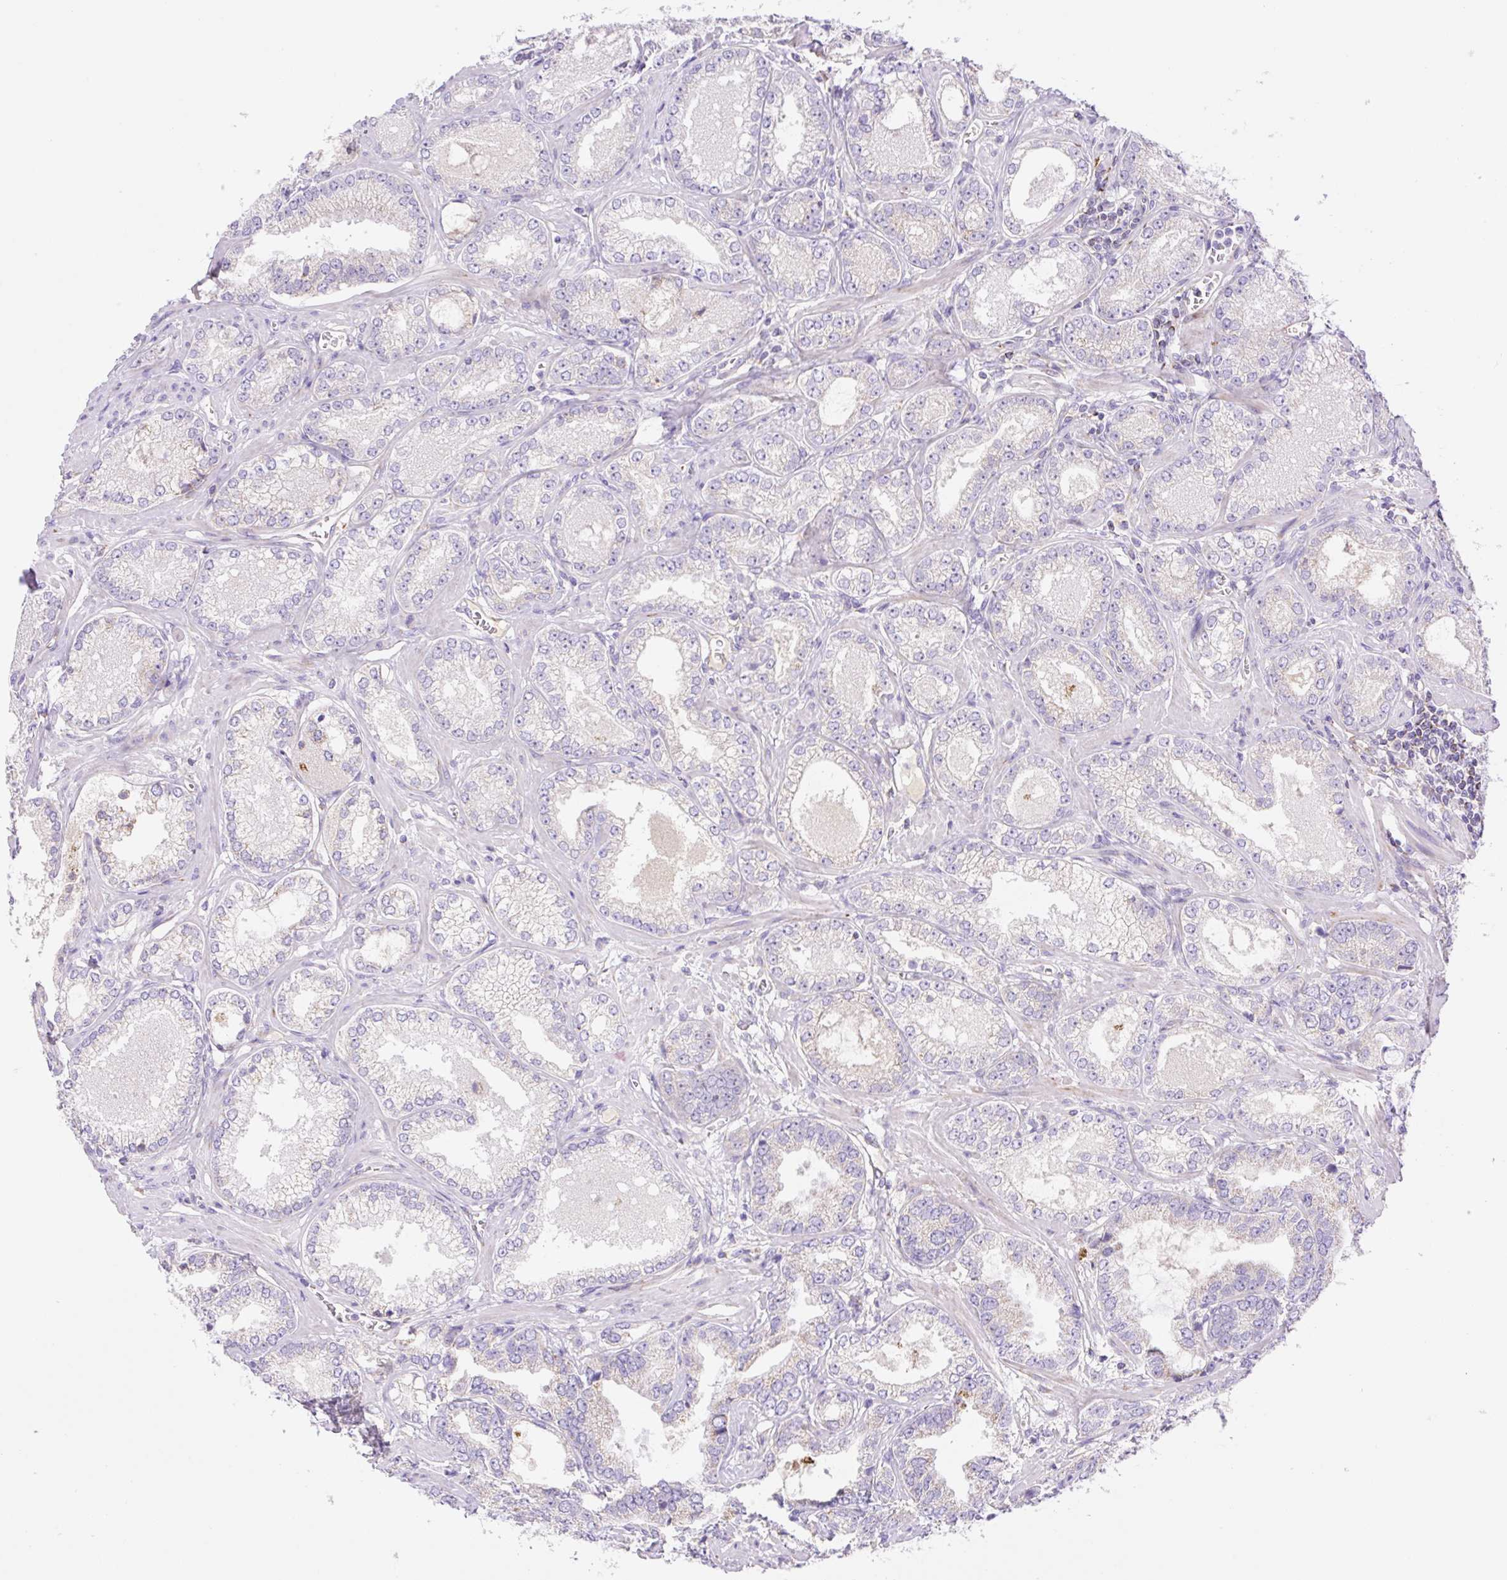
{"staining": {"intensity": "negative", "quantity": "none", "location": "none"}, "tissue": "prostate cancer", "cell_type": "Tumor cells", "image_type": "cancer", "snomed": [{"axis": "morphology", "description": "Adenocarcinoma, Medium grade"}, {"axis": "topography", "description": "Prostate"}], "caption": "This photomicrograph is of medium-grade adenocarcinoma (prostate) stained with IHC to label a protein in brown with the nuclei are counter-stained blue. There is no staining in tumor cells.", "gene": "ETNK2", "patient": {"sex": "male", "age": 57}}